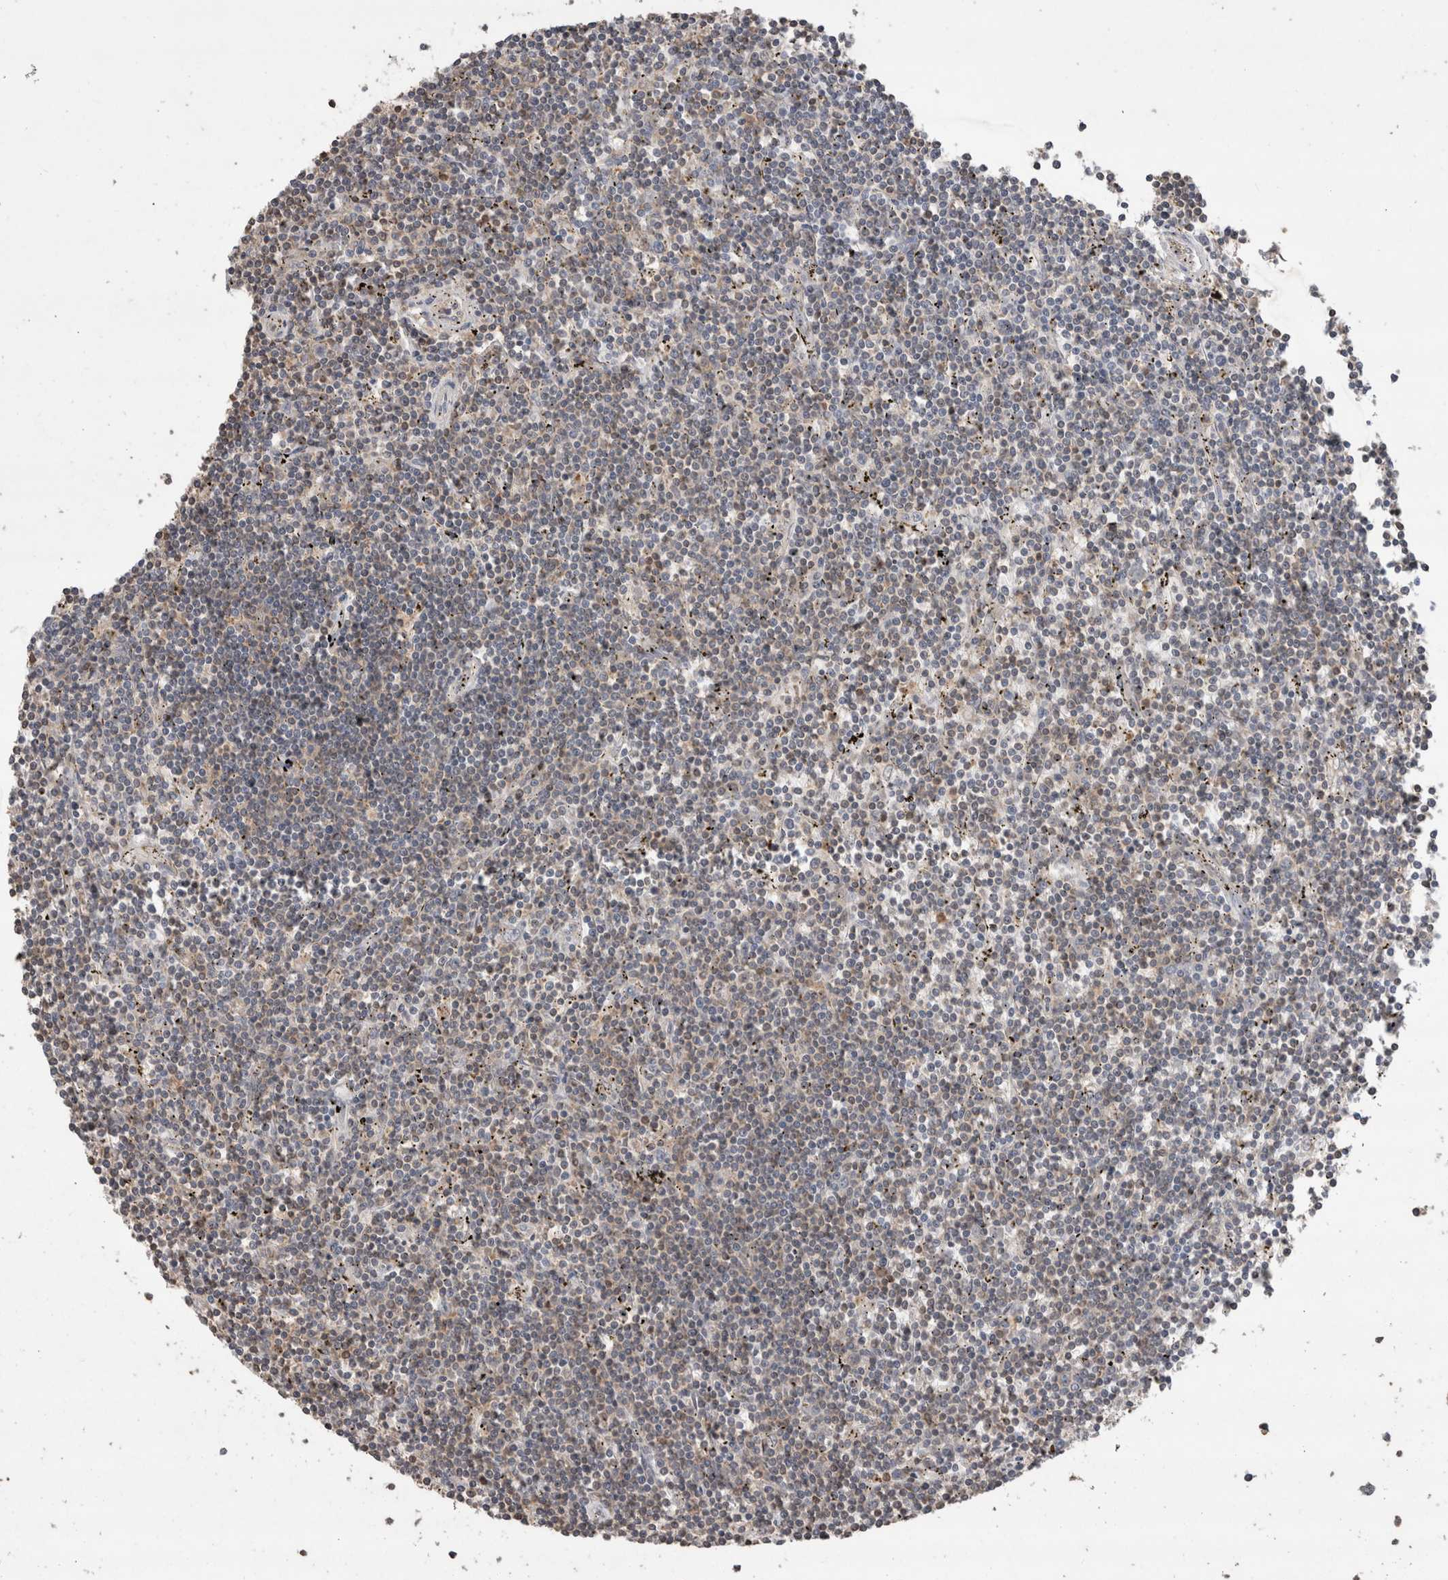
{"staining": {"intensity": "negative", "quantity": "none", "location": "none"}, "tissue": "lymphoma", "cell_type": "Tumor cells", "image_type": "cancer", "snomed": [{"axis": "morphology", "description": "Malignant lymphoma, non-Hodgkin's type, Low grade"}, {"axis": "topography", "description": "Spleen"}], "caption": "Immunohistochemistry (IHC) of lymphoma displays no positivity in tumor cells.", "gene": "TRIM5", "patient": {"sex": "male", "age": 76}}